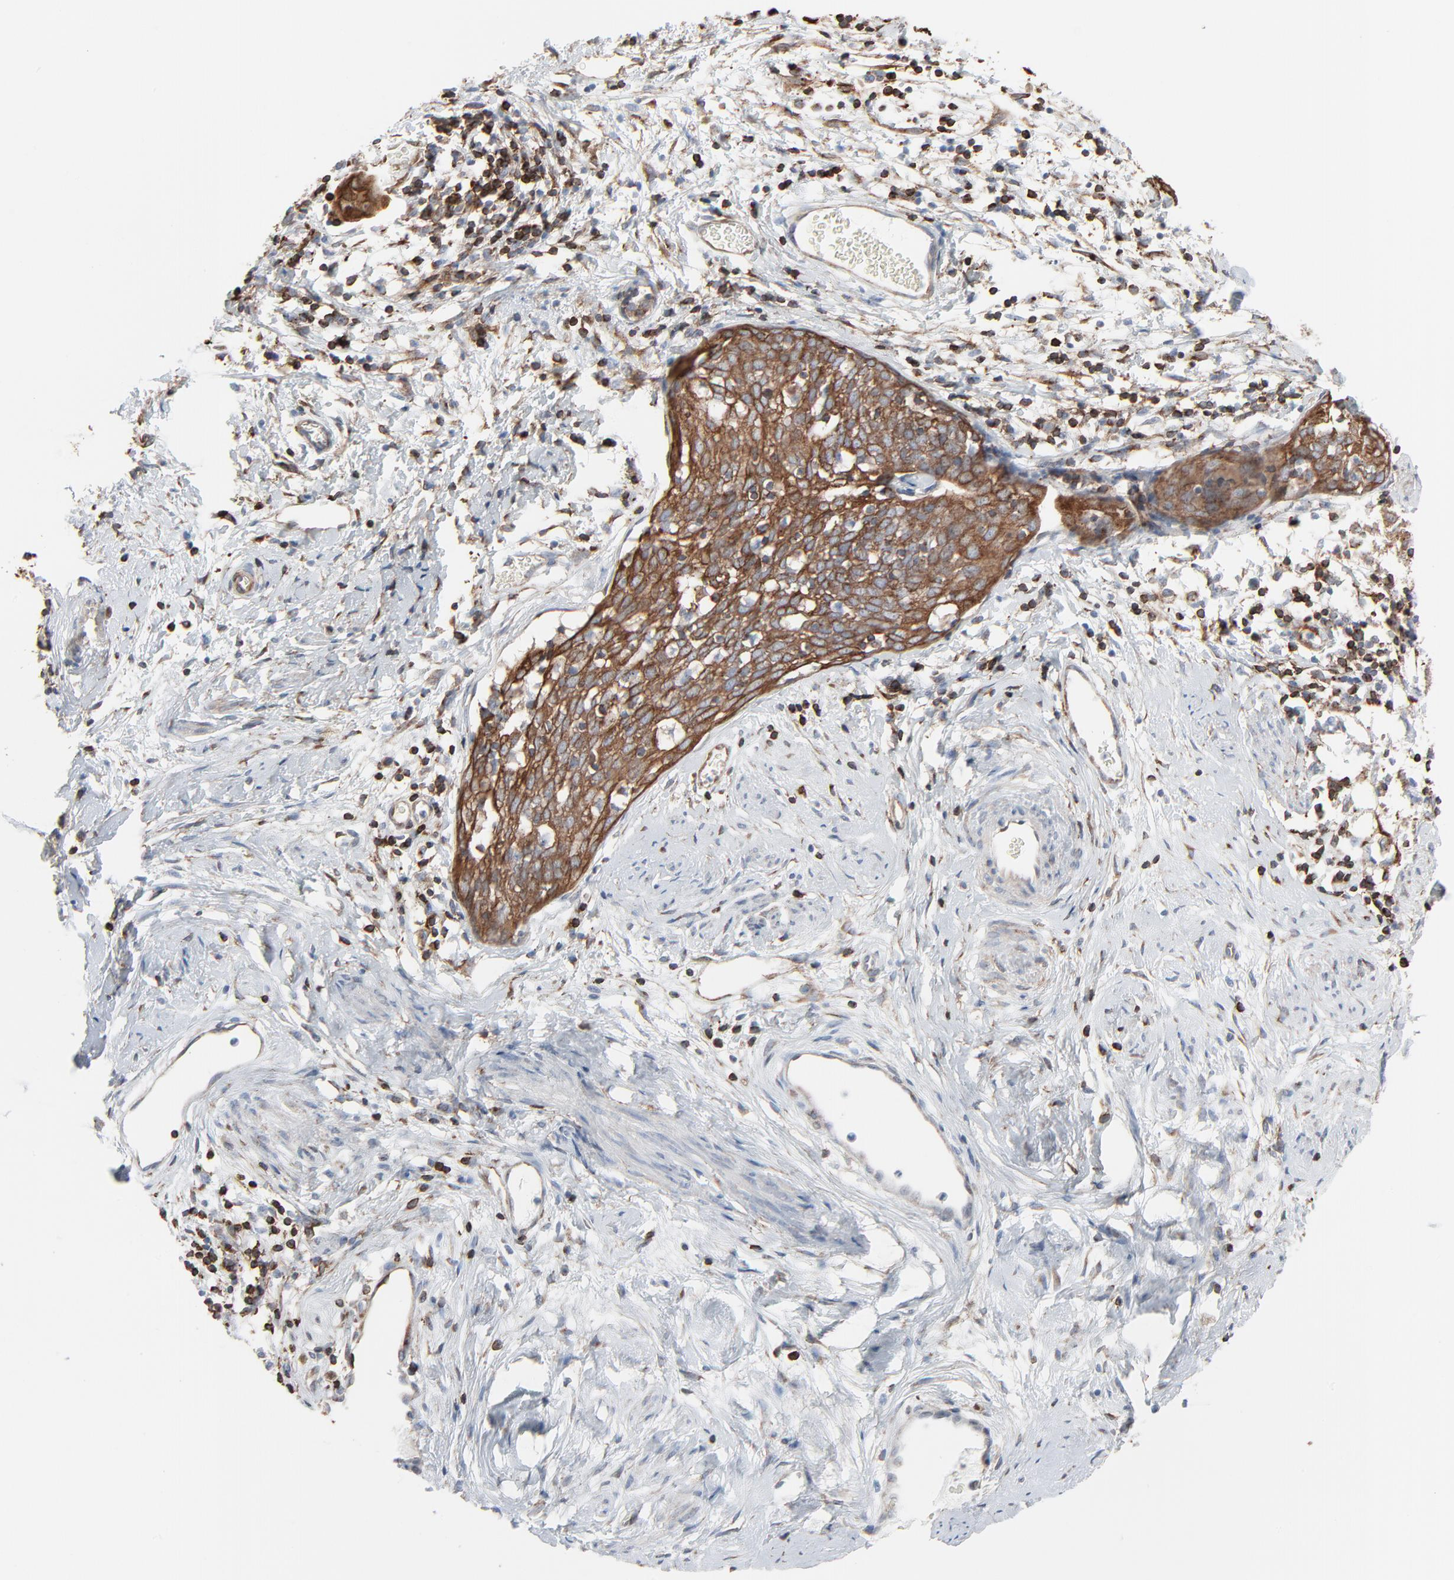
{"staining": {"intensity": "strong", "quantity": ">75%", "location": "cytoplasmic/membranous"}, "tissue": "cervical cancer", "cell_type": "Tumor cells", "image_type": "cancer", "snomed": [{"axis": "morphology", "description": "Normal tissue, NOS"}, {"axis": "morphology", "description": "Squamous cell carcinoma, NOS"}, {"axis": "topography", "description": "Cervix"}], "caption": "Human cervical cancer (squamous cell carcinoma) stained for a protein (brown) displays strong cytoplasmic/membranous positive staining in approximately >75% of tumor cells.", "gene": "OPTN", "patient": {"sex": "female", "age": 67}}